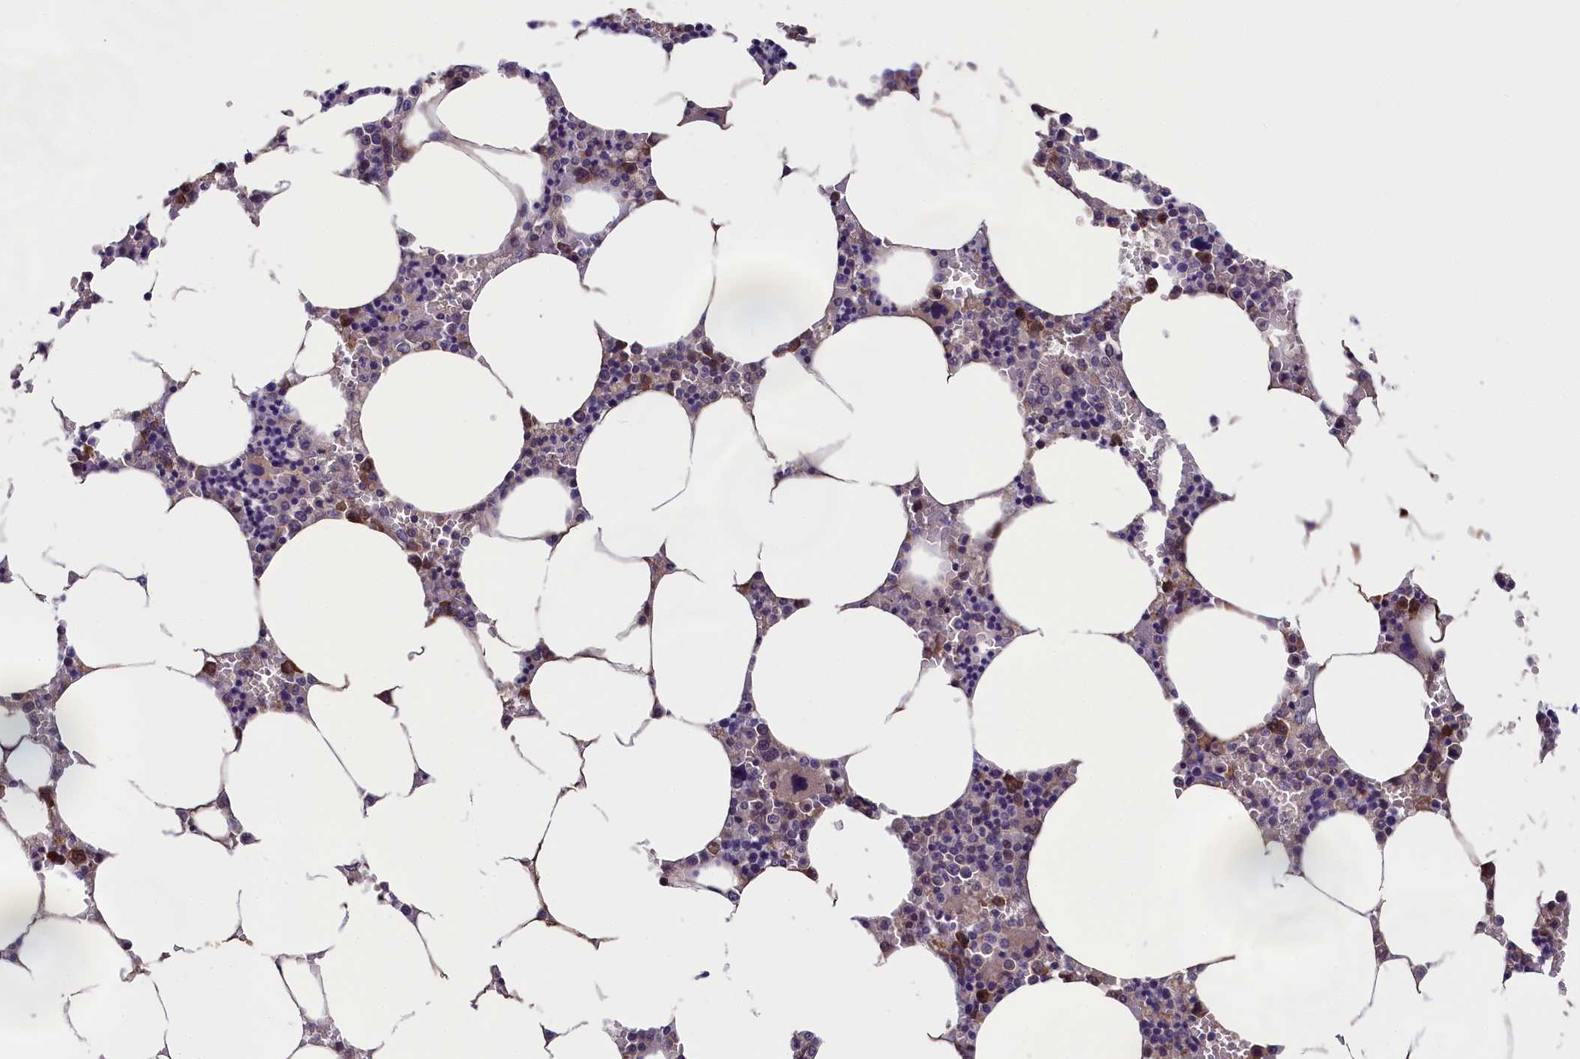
{"staining": {"intensity": "moderate", "quantity": "<25%", "location": "cytoplasmic/membranous"}, "tissue": "bone marrow", "cell_type": "Hematopoietic cells", "image_type": "normal", "snomed": [{"axis": "morphology", "description": "Normal tissue, NOS"}, {"axis": "topography", "description": "Bone marrow"}], "caption": "Hematopoietic cells reveal low levels of moderate cytoplasmic/membranous positivity in approximately <25% of cells in benign bone marrow. The staining was performed using DAB to visualize the protein expression in brown, while the nuclei were stained in blue with hematoxylin (Magnification: 20x).", "gene": "ABCC8", "patient": {"sex": "male", "age": 70}}